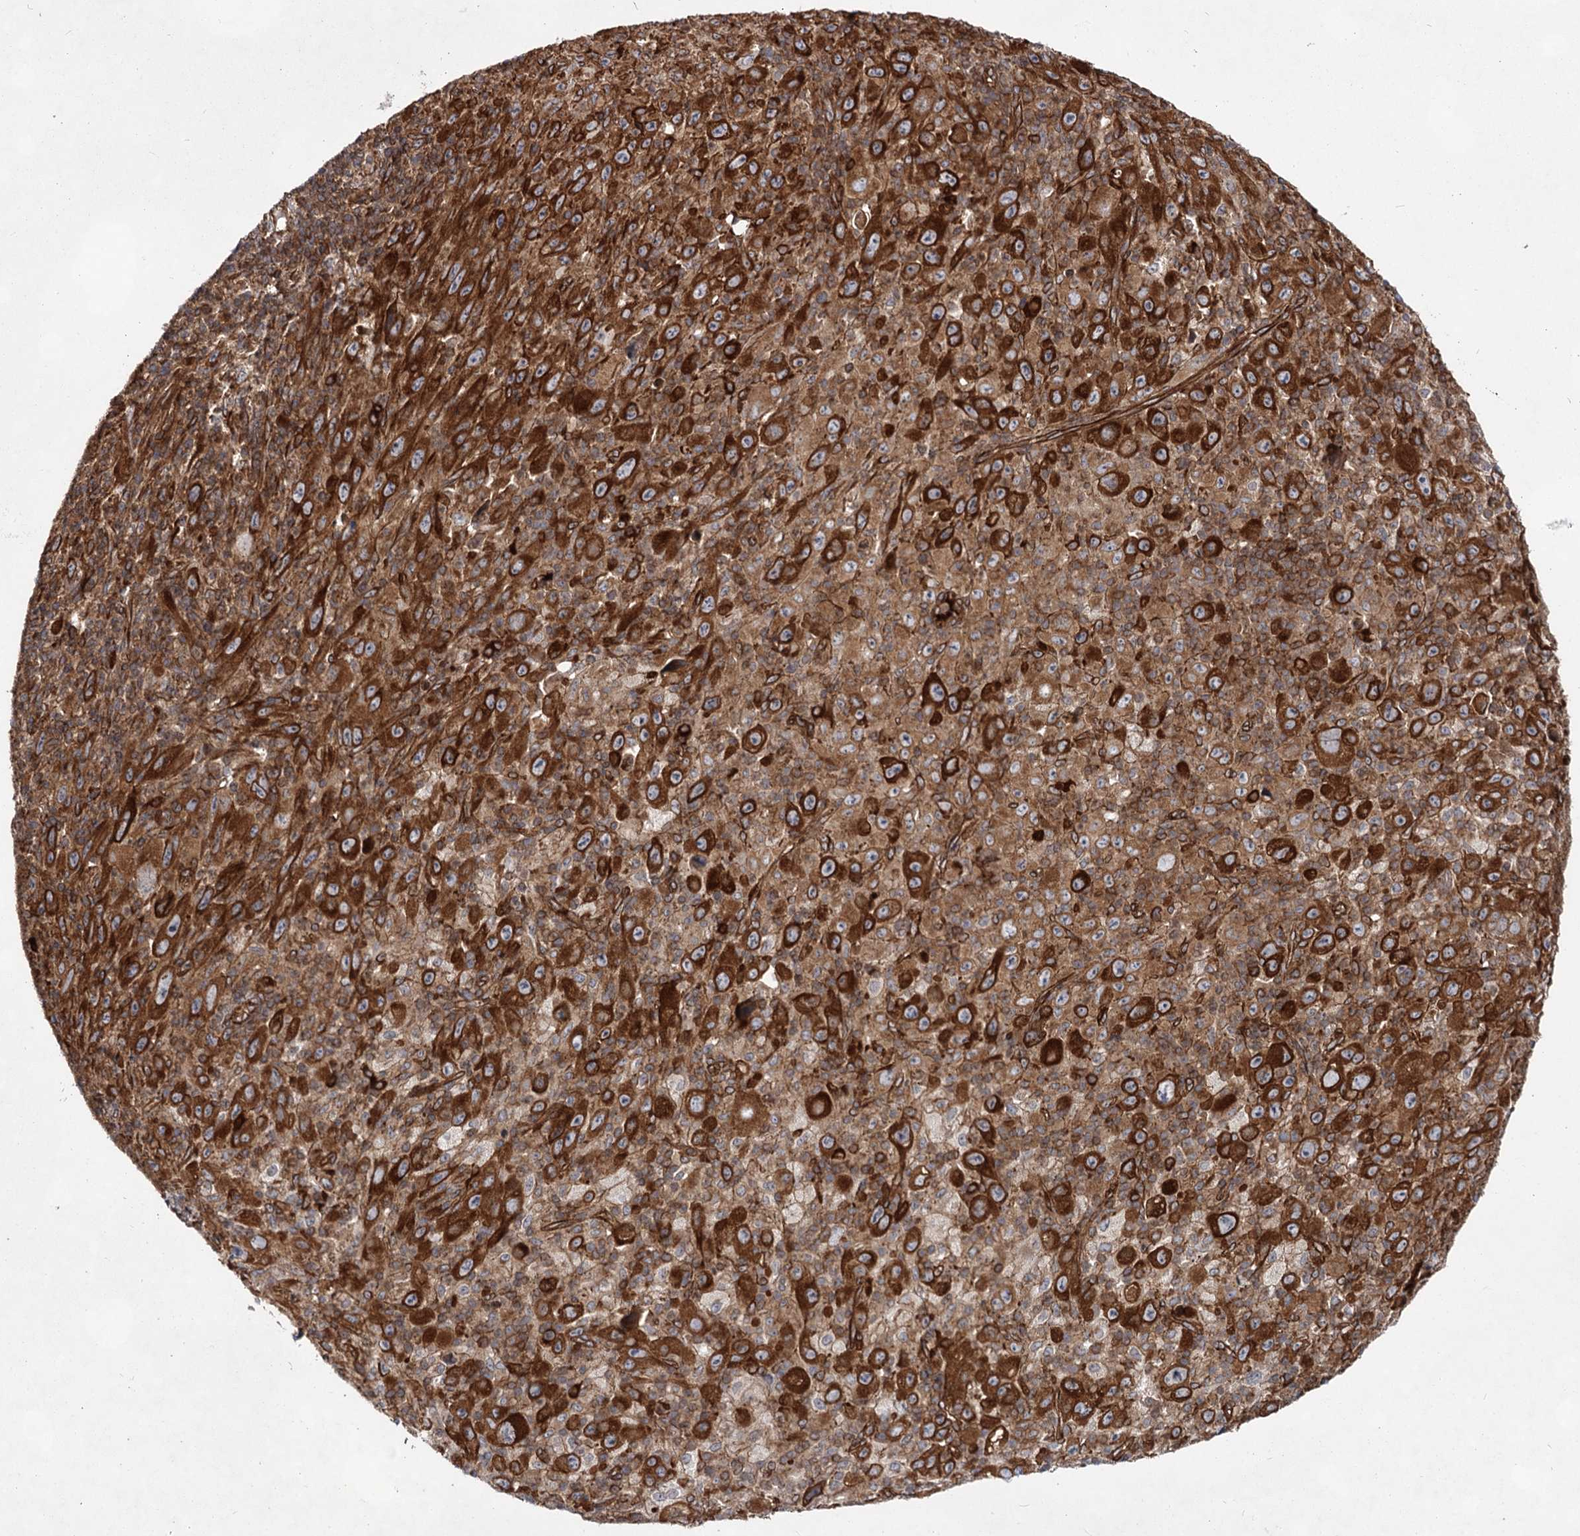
{"staining": {"intensity": "strong", "quantity": ">75%", "location": "cytoplasmic/membranous"}, "tissue": "melanoma", "cell_type": "Tumor cells", "image_type": "cancer", "snomed": [{"axis": "morphology", "description": "Malignant melanoma, Metastatic site"}, {"axis": "topography", "description": "Skin"}], "caption": "Melanoma stained with a brown dye shows strong cytoplasmic/membranous positive expression in about >75% of tumor cells.", "gene": "IQSEC1", "patient": {"sex": "female", "age": 56}}